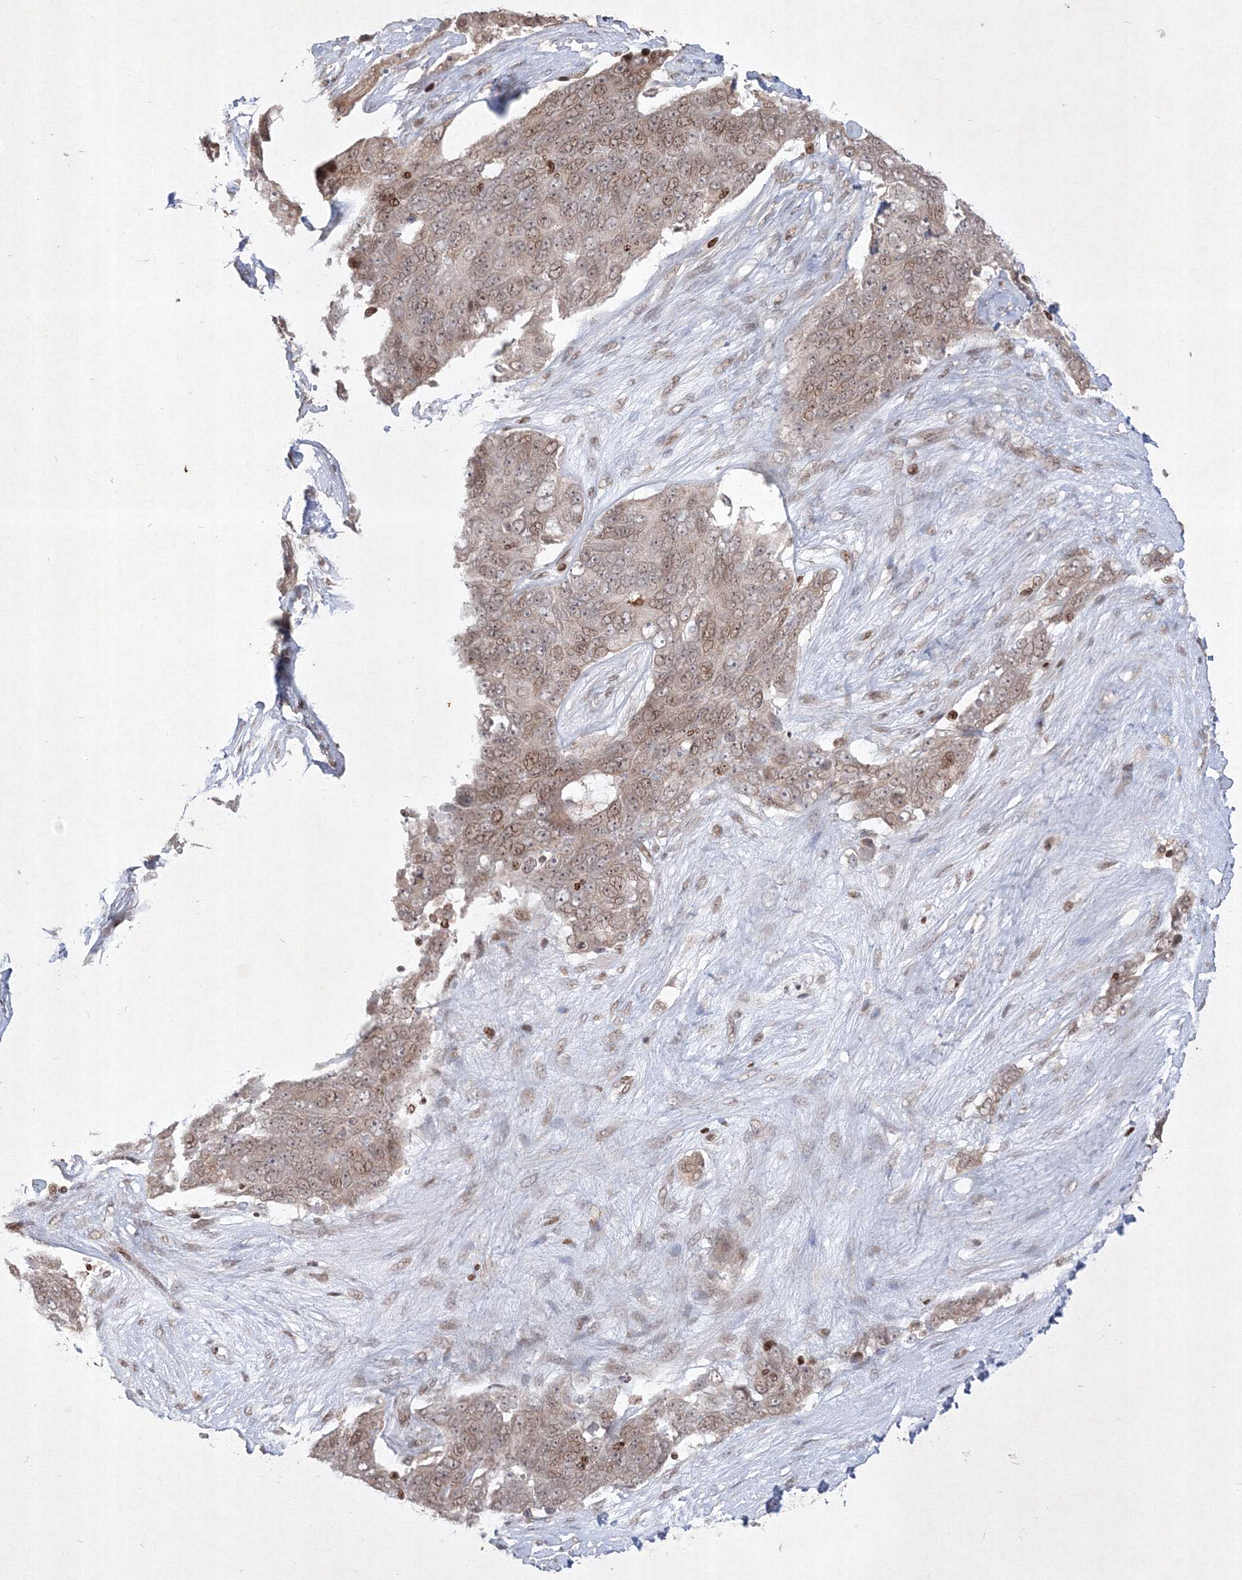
{"staining": {"intensity": "weak", "quantity": "25%-75%", "location": "nuclear"}, "tissue": "ovarian cancer", "cell_type": "Tumor cells", "image_type": "cancer", "snomed": [{"axis": "morphology", "description": "Carcinoma, endometroid"}, {"axis": "topography", "description": "Ovary"}], "caption": "Immunohistochemical staining of human endometroid carcinoma (ovarian) exhibits low levels of weak nuclear protein staining in about 25%-75% of tumor cells.", "gene": "TAB1", "patient": {"sex": "female", "age": 51}}